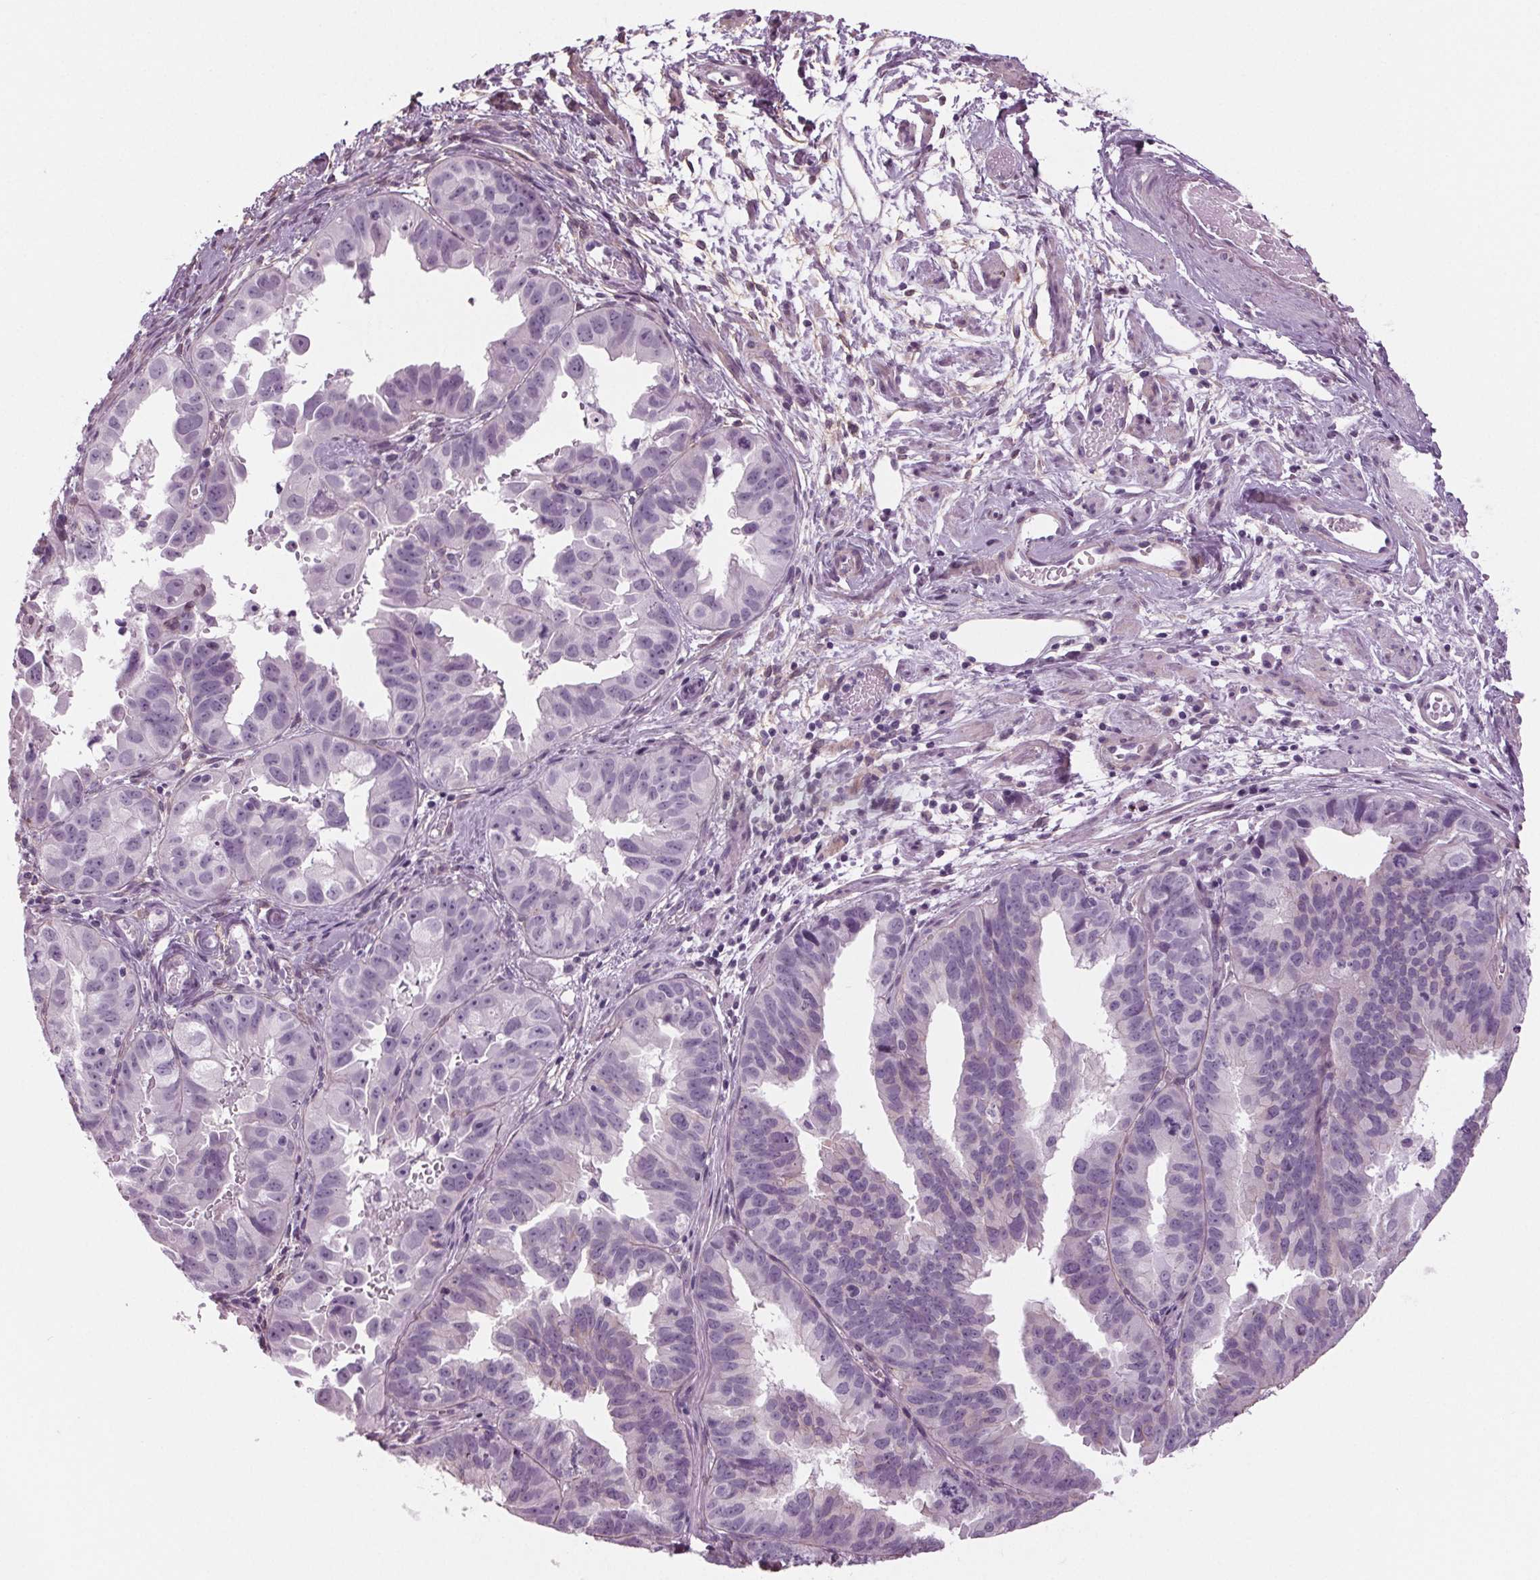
{"staining": {"intensity": "negative", "quantity": "none", "location": "none"}, "tissue": "ovarian cancer", "cell_type": "Tumor cells", "image_type": "cancer", "snomed": [{"axis": "morphology", "description": "Carcinoma, endometroid"}, {"axis": "topography", "description": "Ovary"}], "caption": "Ovarian cancer (endometroid carcinoma) was stained to show a protein in brown. There is no significant staining in tumor cells.", "gene": "BHLHE22", "patient": {"sex": "female", "age": 85}}